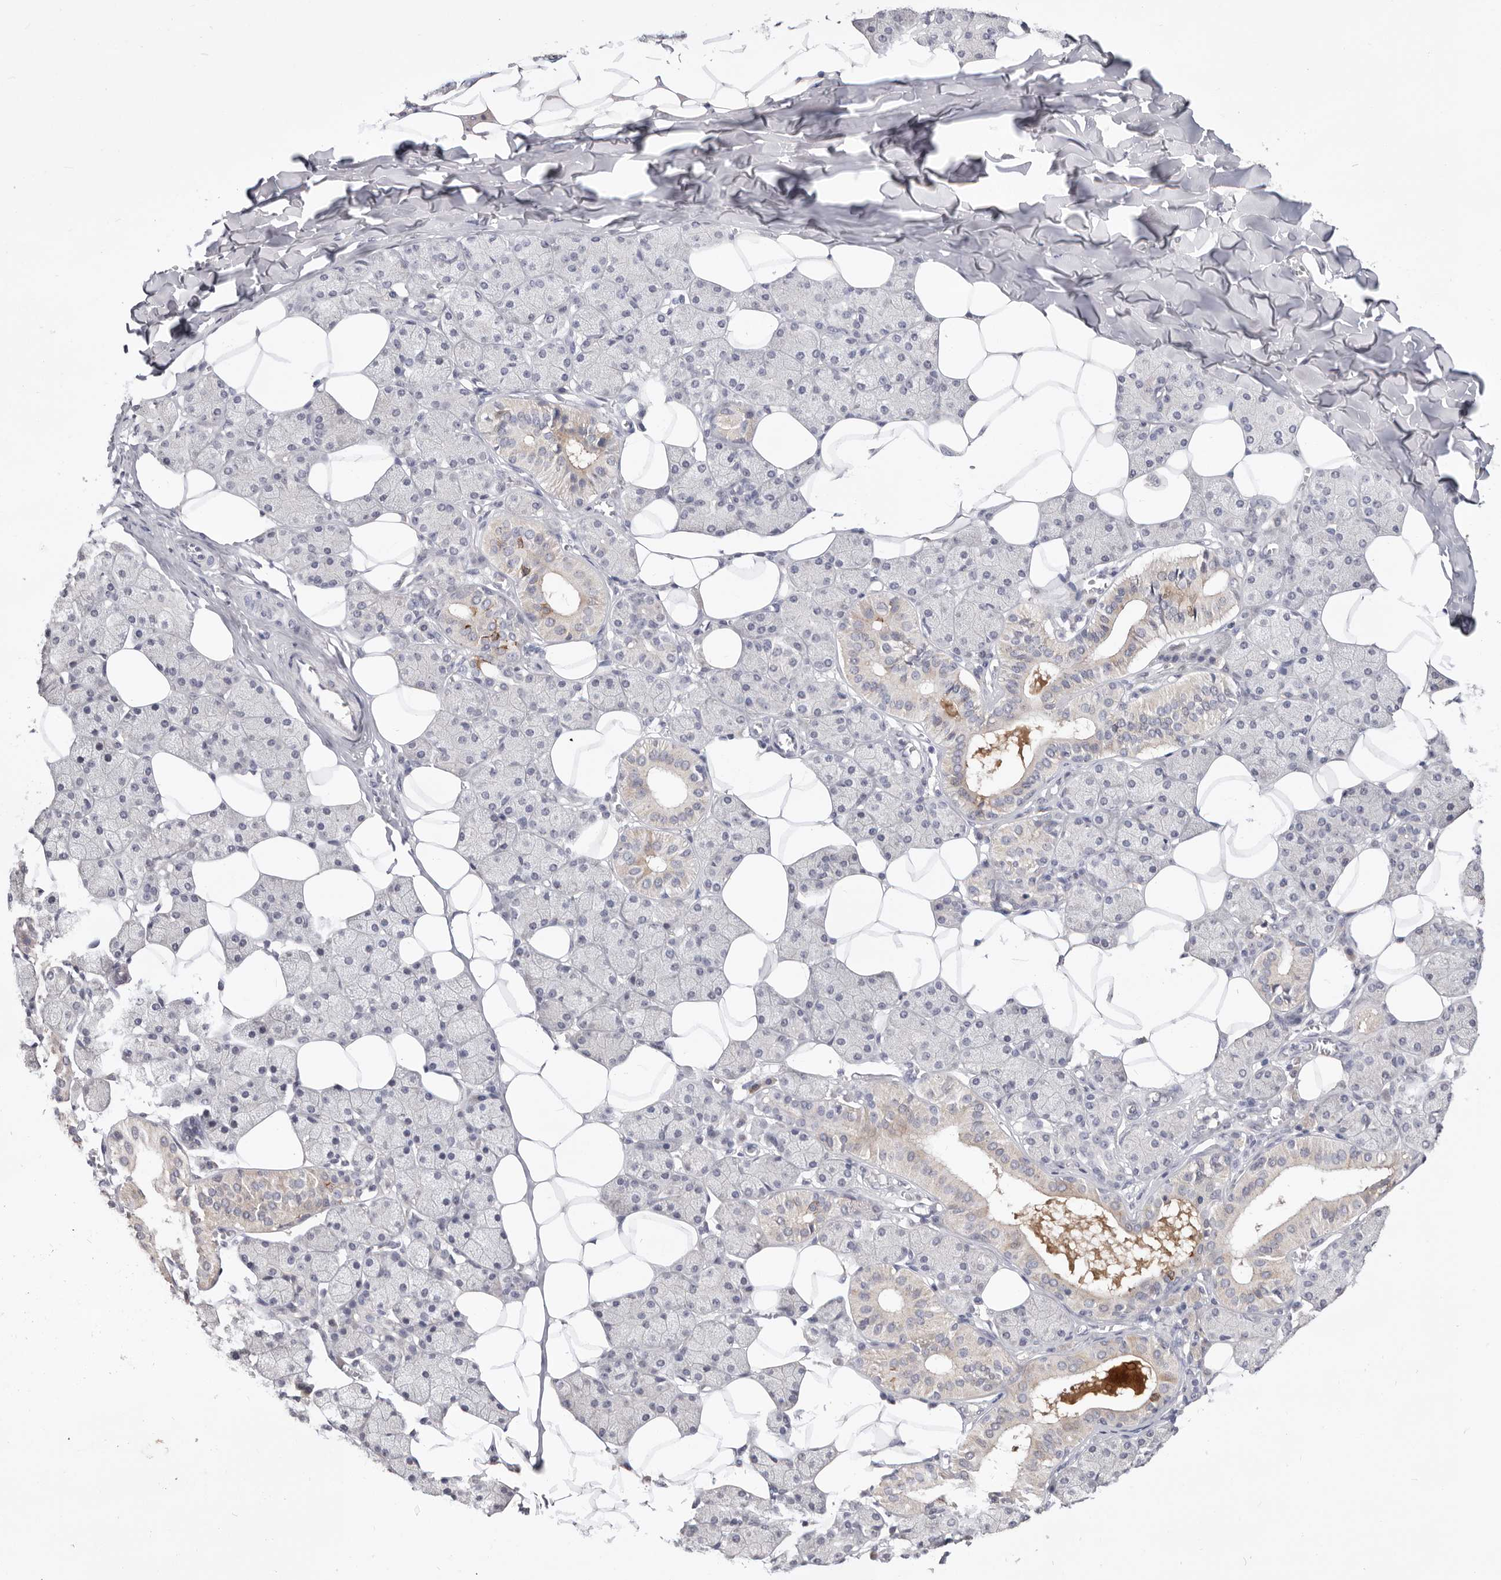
{"staining": {"intensity": "moderate", "quantity": "<25%", "location": "cytoplasmic/membranous"}, "tissue": "salivary gland", "cell_type": "Glandular cells", "image_type": "normal", "snomed": [{"axis": "morphology", "description": "Normal tissue, NOS"}, {"axis": "topography", "description": "Salivary gland"}], "caption": "High-magnification brightfield microscopy of normal salivary gland stained with DAB (brown) and counterstained with hematoxylin (blue). glandular cells exhibit moderate cytoplasmic/membranous staining is present in approximately<25% of cells.", "gene": "DOP1A", "patient": {"sex": "female", "age": 33}}